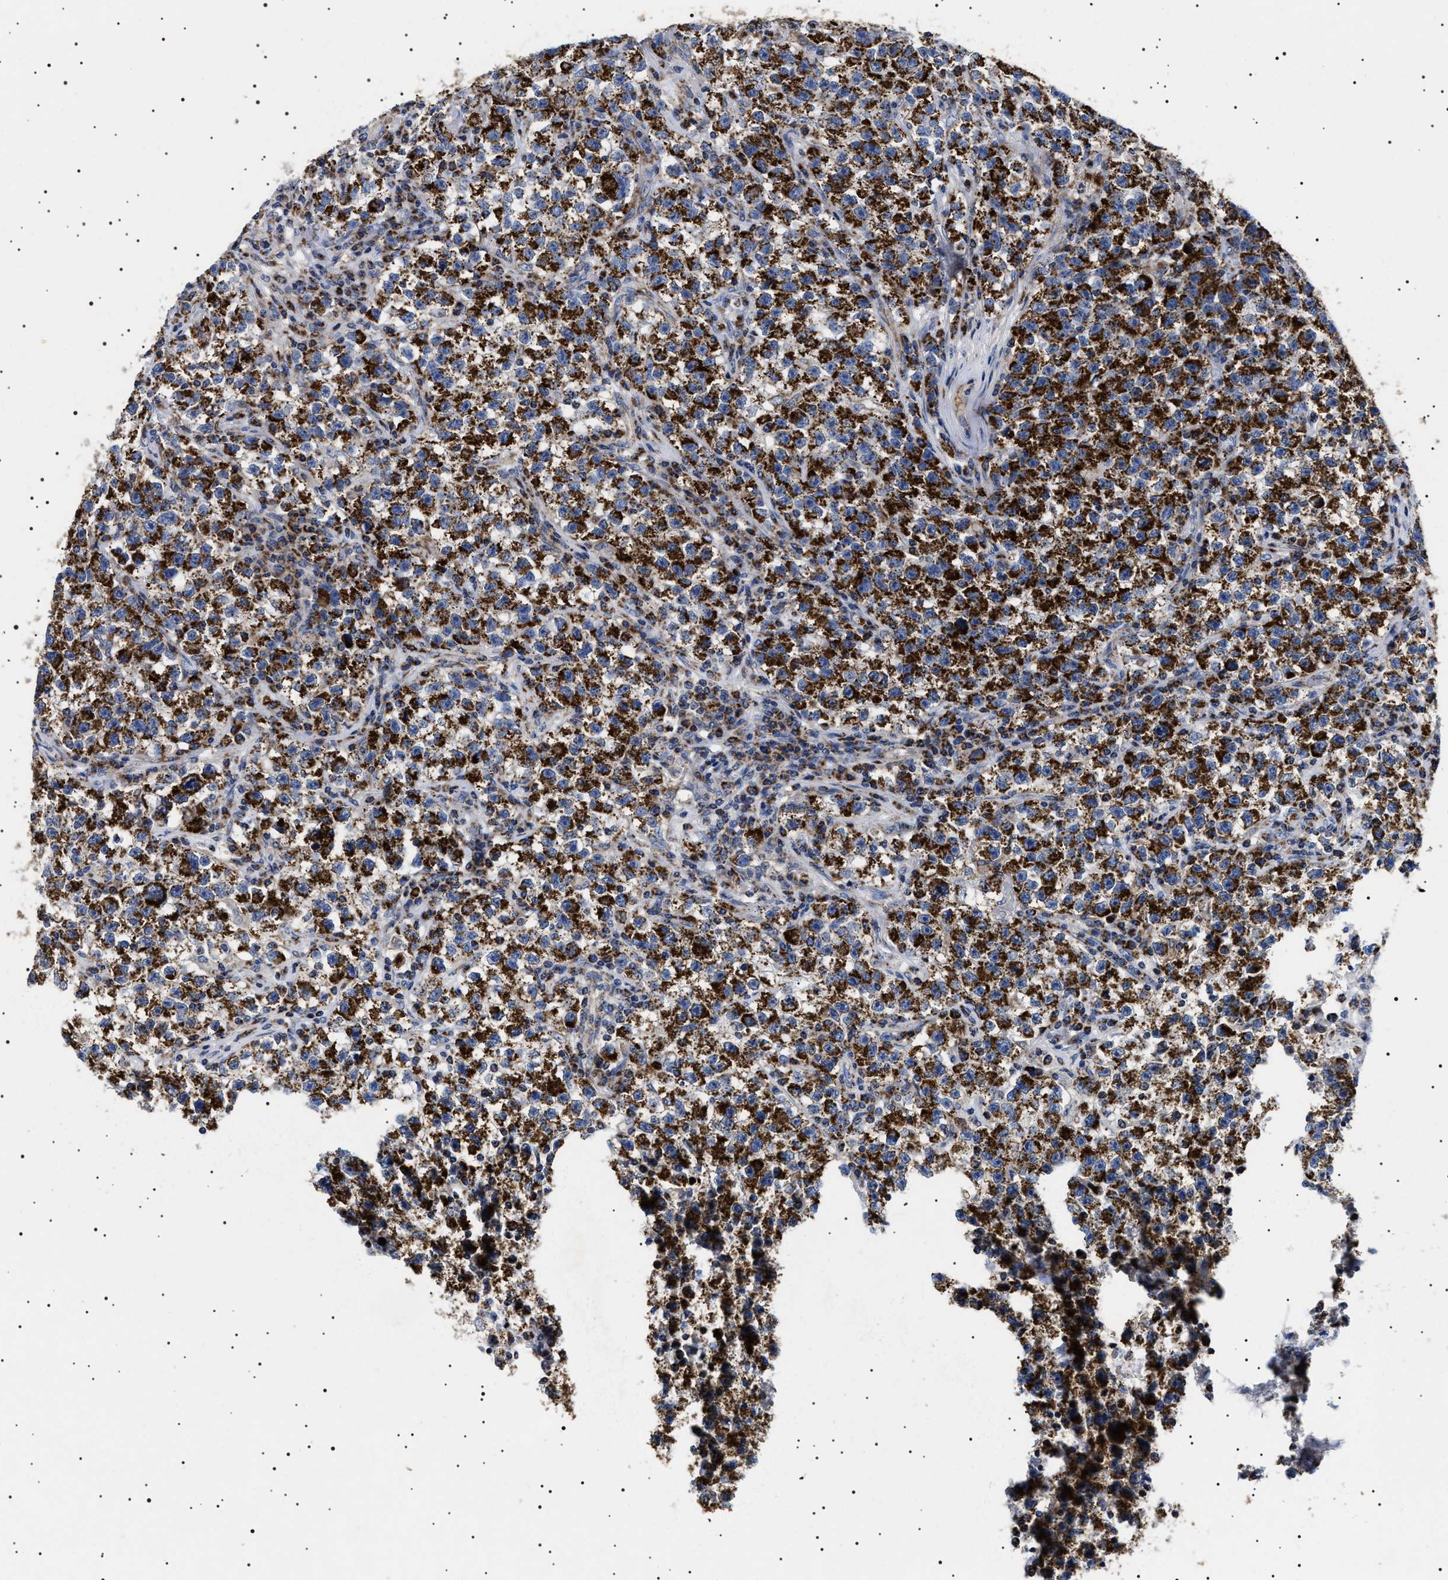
{"staining": {"intensity": "strong", "quantity": ">75%", "location": "cytoplasmic/membranous"}, "tissue": "testis cancer", "cell_type": "Tumor cells", "image_type": "cancer", "snomed": [{"axis": "morphology", "description": "Seminoma, NOS"}, {"axis": "topography", "description": "Testis"}], "caption": "Strong cytoplasmic/membranous expression is present in approximately >75% of tumor cells in testis cancer.", "gene": "CHRDL2", "patient": {"sex": "male", "age": 22}}